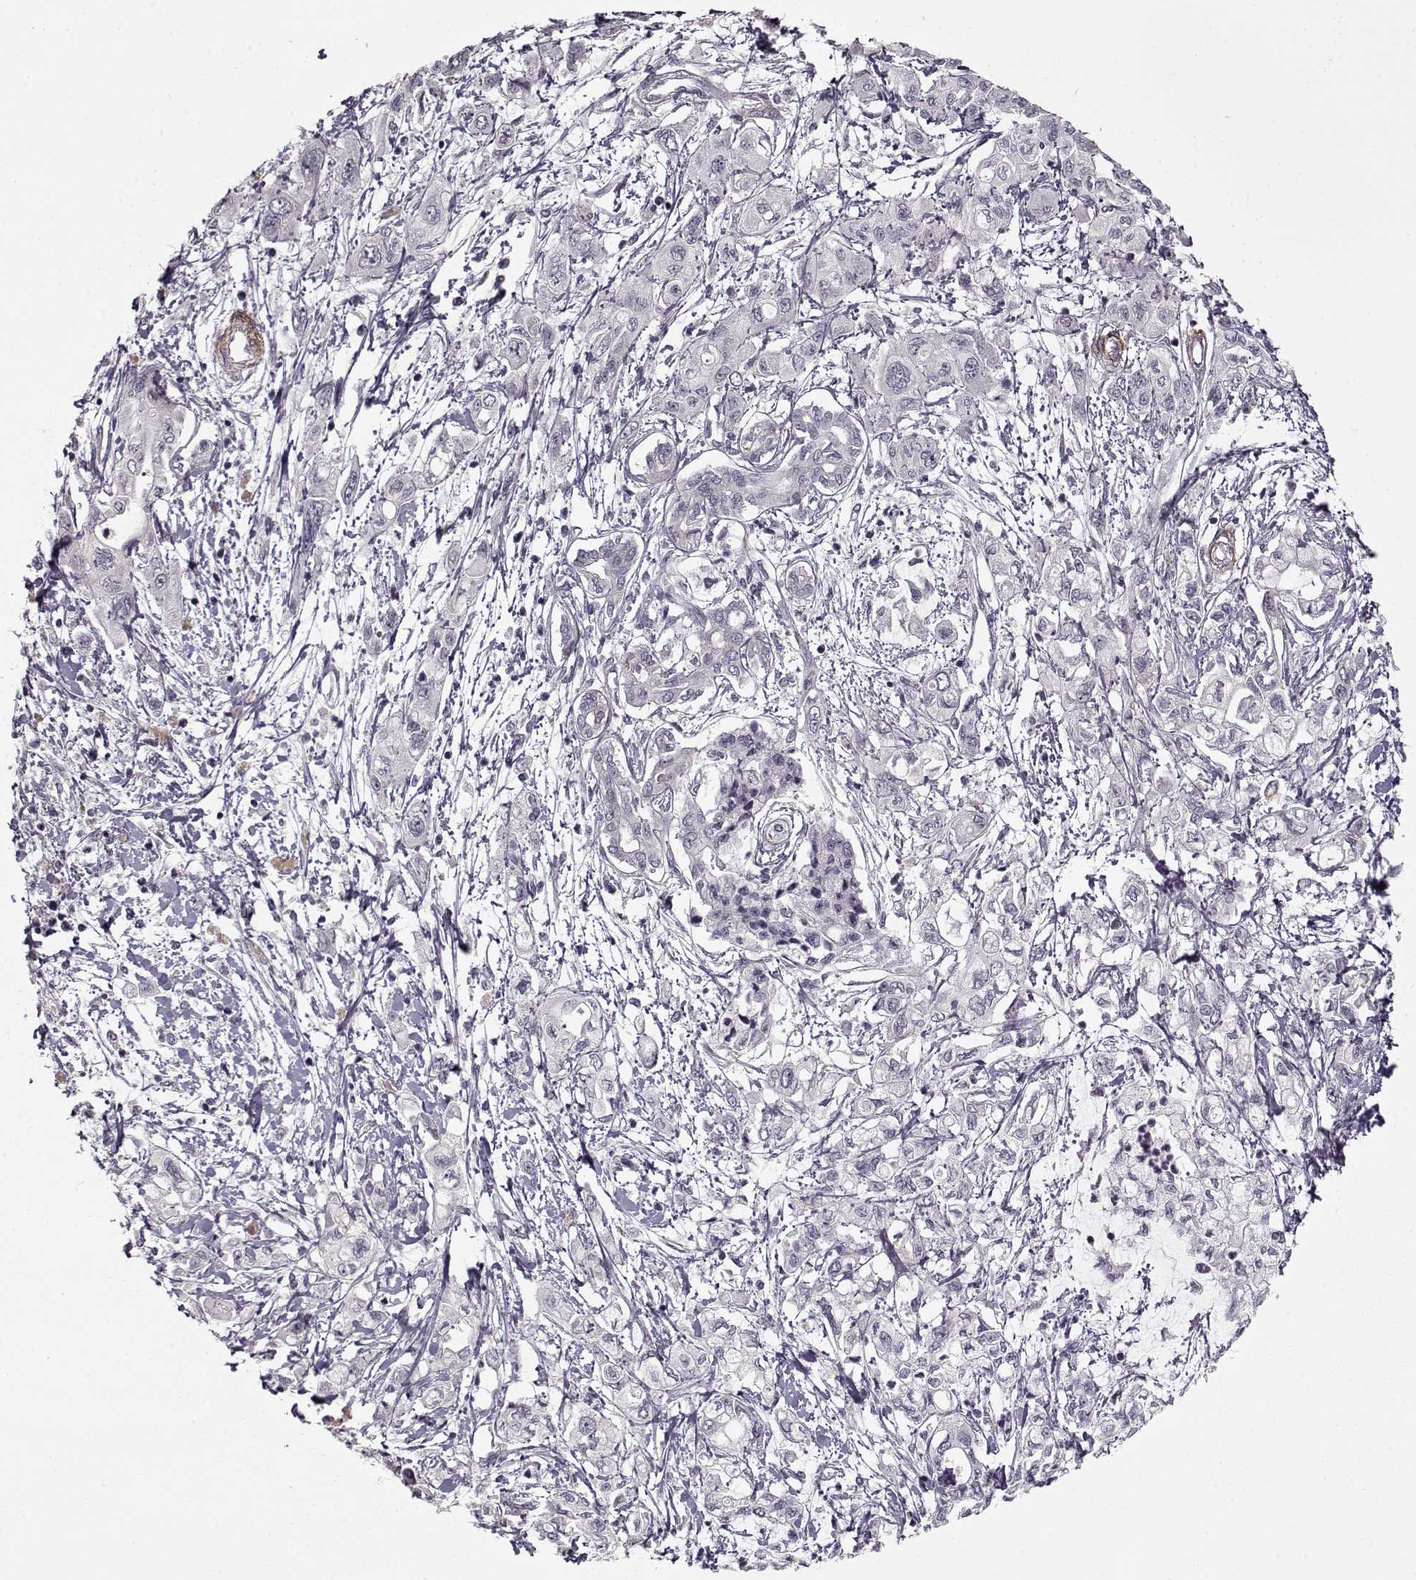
{"staining": {"intensity": "negative", "quantity": "none", "location": "none"}, "tissue": "pancreatic cancer", "cell_type": "Tumor cells", "image_type": "cancer", "snomed": [{"axis": "morphology", "description": "Adenocarcinoma, NOS"}, {"axis": "topography", "description": "Pancreas"}], "caption": "A high-resolution photomicrograph shows immunohistochemistry (IHC) staining of pancreatic adenocarcinoma, which displays no significant positivity in tumor cells.", "gene": "LAMB2", "patient": {"sex": "male", "age": 54}}